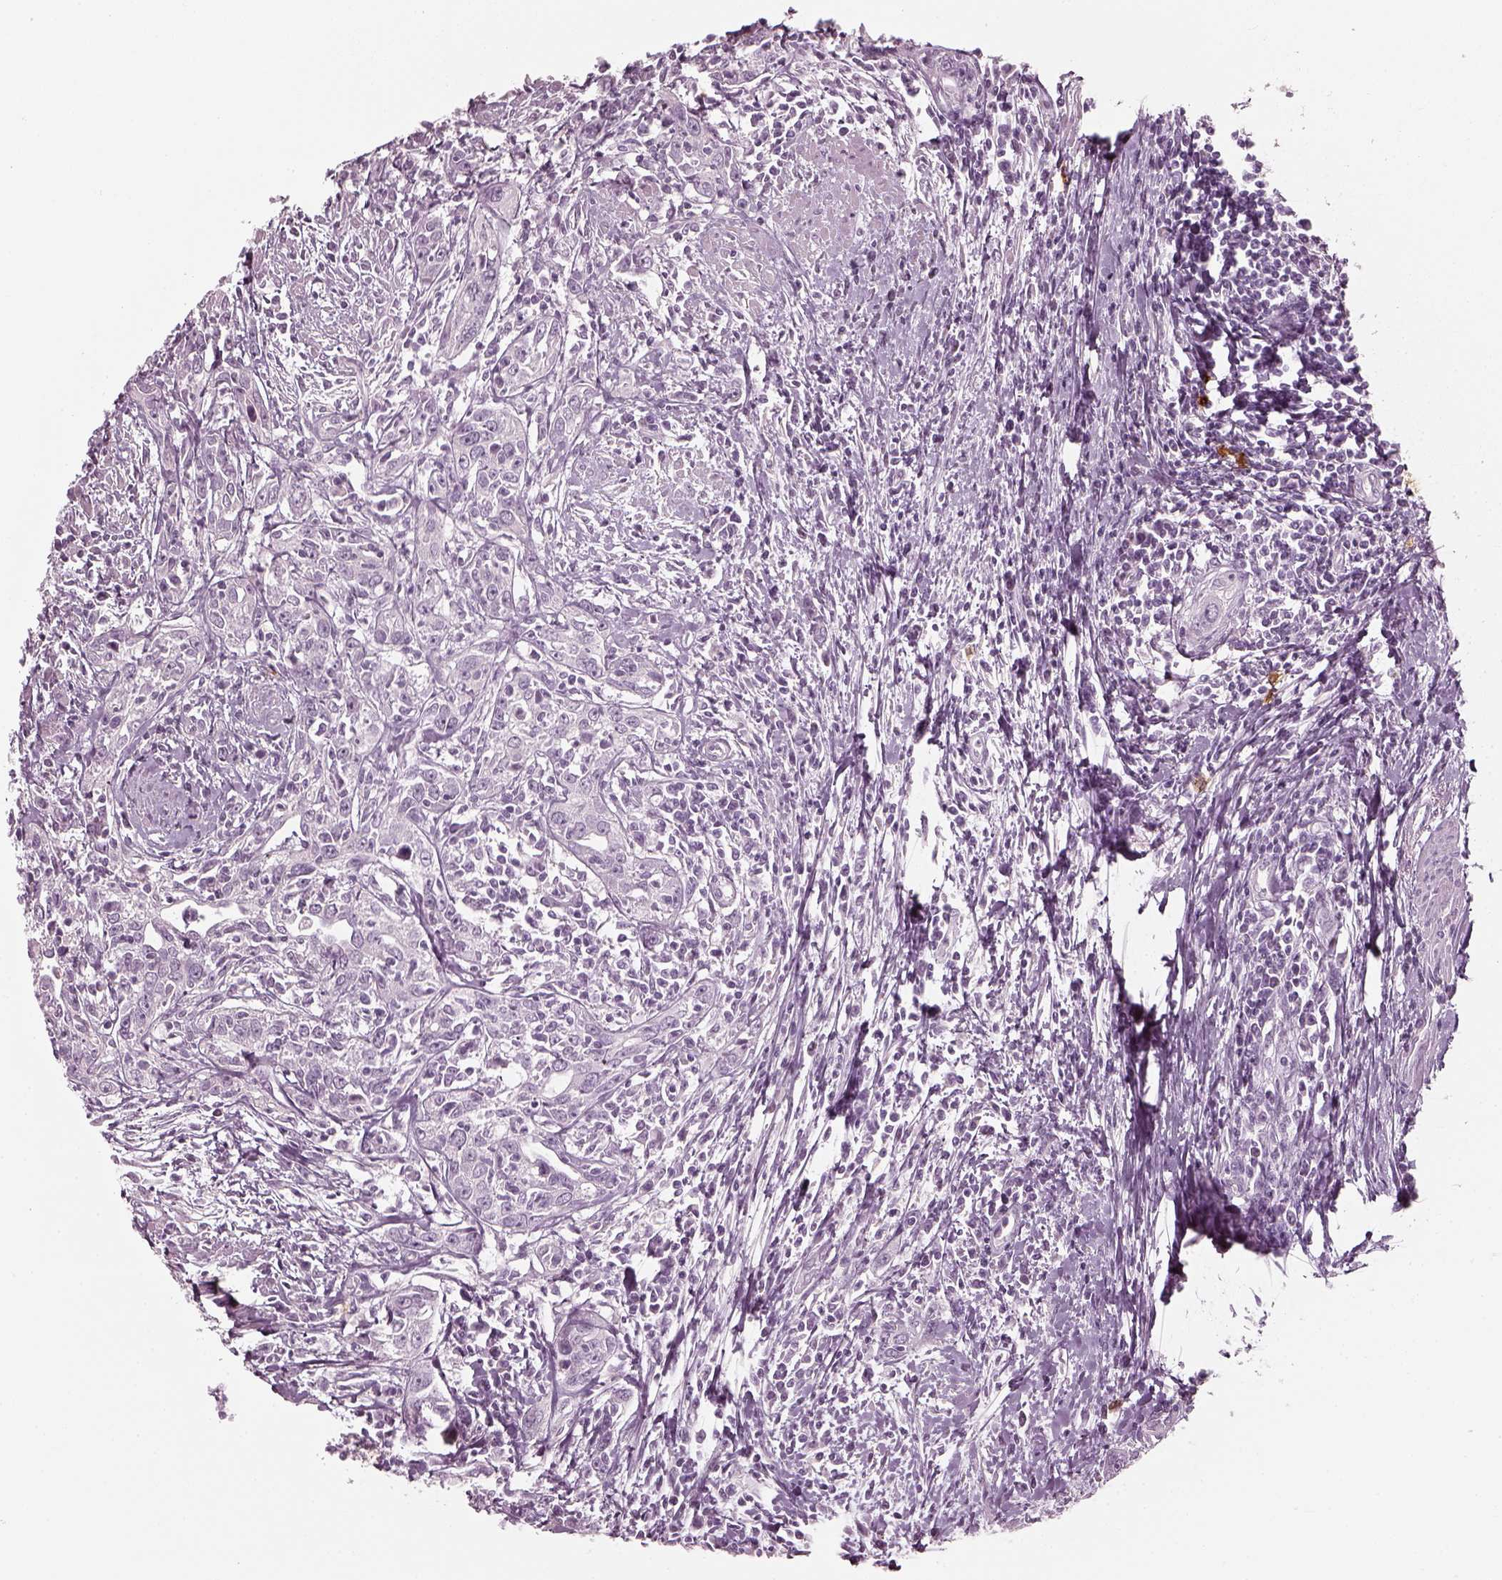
{"staining": {"intensity": "negative", "quantity": "none", "location": "none"}, "tissue": "urothelial cancer", "cell_type": "Tumor cells", "image_type": "cancer", "snomed": [{"axis": "morphology", "description": "Urothelial carcinoma, High grade"}, {"axis": "topography", "description": "Urinary bladder"}], "caption": "Immunohistochemical staining of human urothelial cancer reveals no significant staining in tumor cells.", "gene": "CNTN1", "patient": {"sex": "male", "age": 83}}